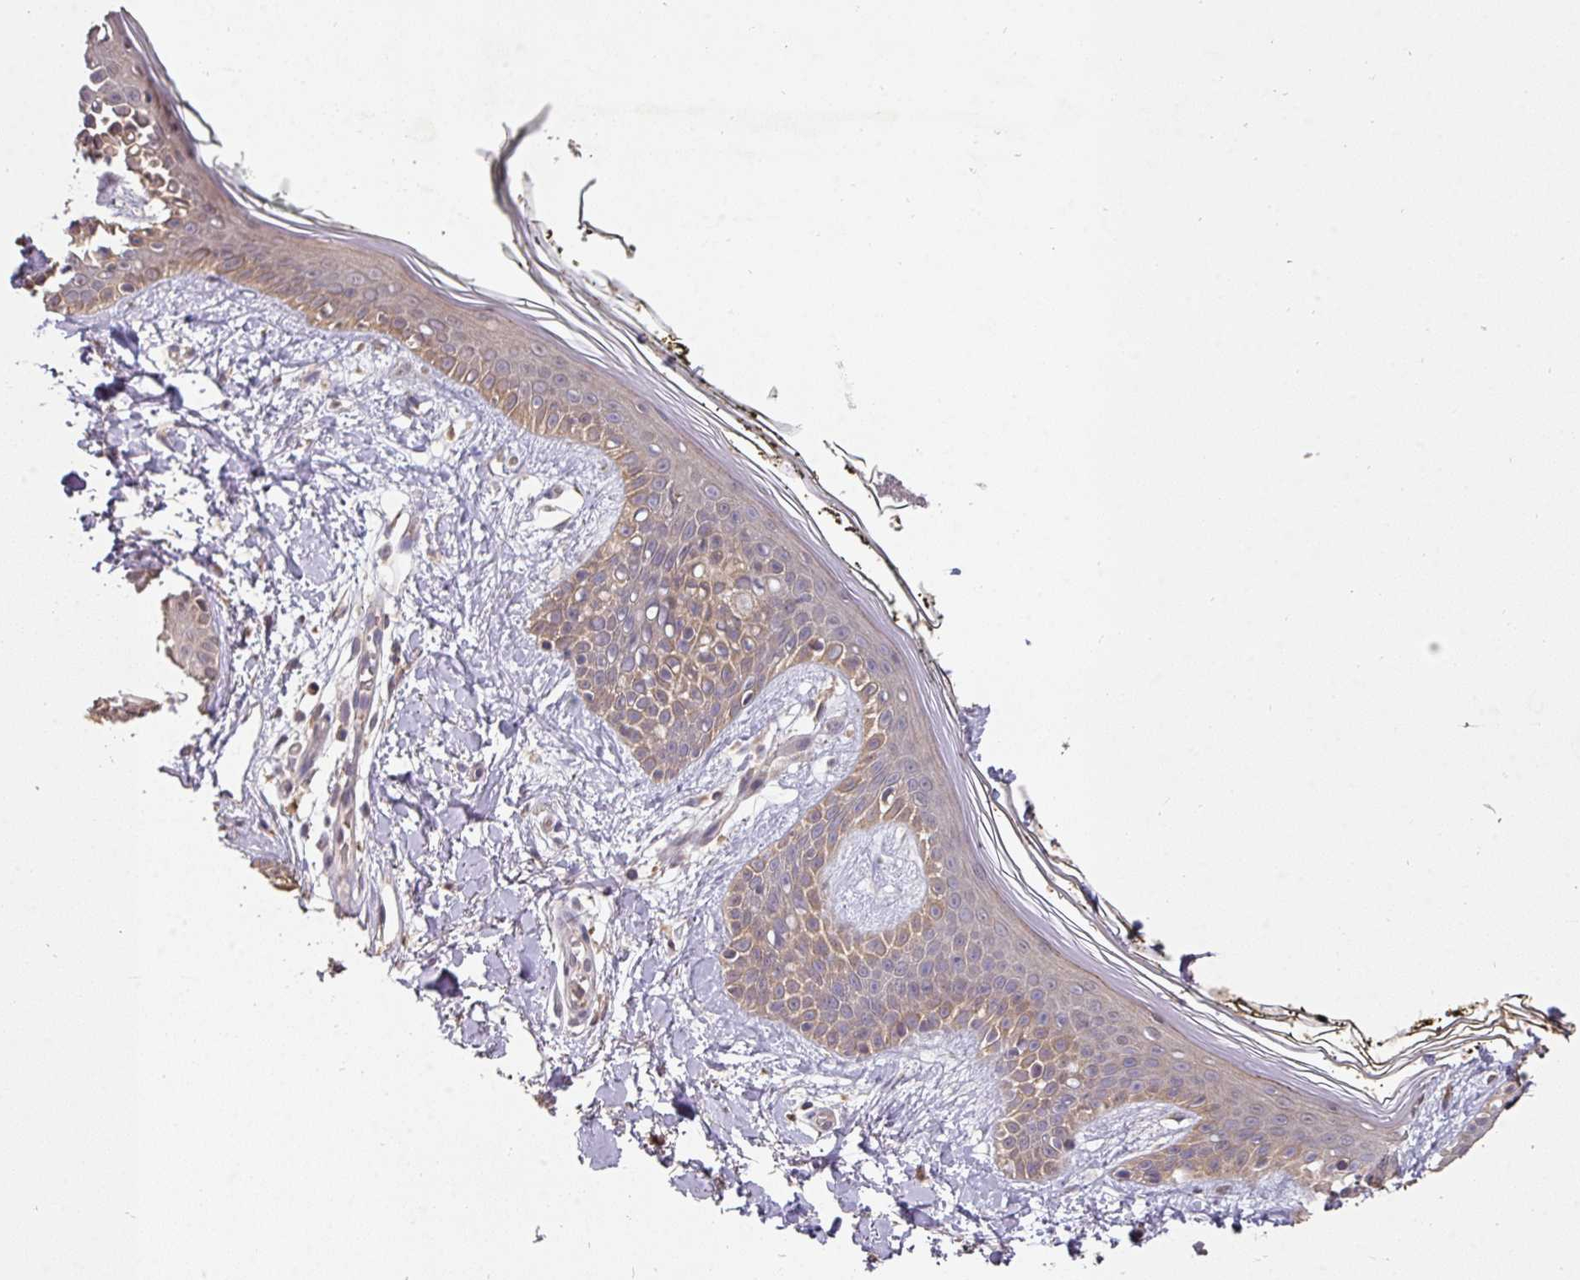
{"staining": {"intensity": "weak", "quantity": ">75%", "location": "cytoplasmic/membranous"}, "tissue": "skin", "cell_type": "Fibroblasts", "image_type": "normal", "snomed": [{"axis": "morphology", "description": "Normal tissue, NOS"}, {"axis": "topography", "description": "Skin"}], "caption": "This photomicrograph exhibits immunohistochemistry (IHC) staining of unremarkable human skin, with low weak cytoplasmic/membranous expression in about >75% of fibroblasts.", "gene": "ACVR2B", "patient": {"sex": "female", "age": 34}}